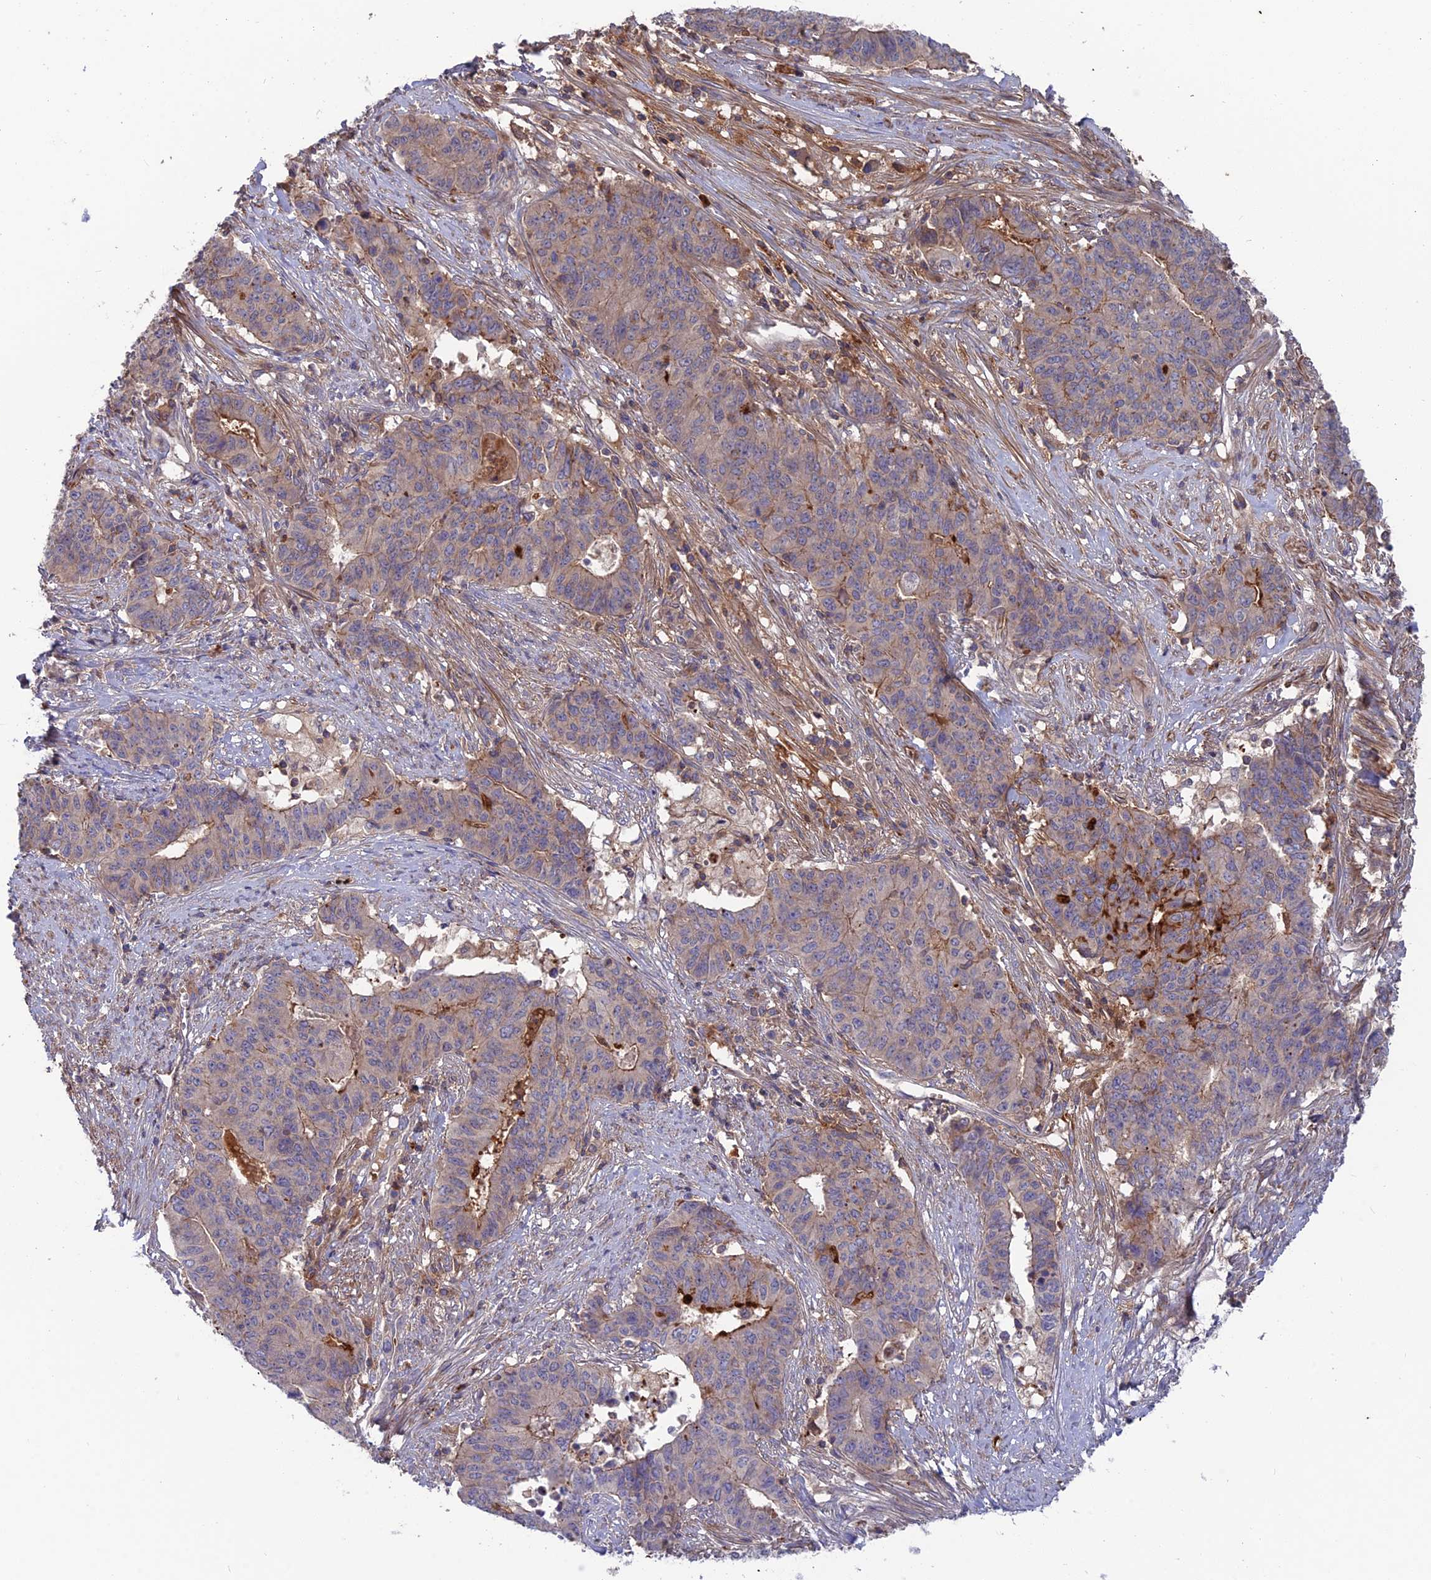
{"staining": {"intensity": "negative", "quantity": "none", "location": "none"}, "tissue": "endometrial cancer", "cell_type": "Tumor cells", "image_type": "cancer", "snomed": [{"axis": "morphology", "description": "Adenocarcinoma, NOS"}, {"axis": "topography", "description": "Endometrium"}], "caption": "This is a micrograph of immunohistochemistry staining of endometrial adenocarcinoma, which shows no positivity in tumor cells.", "gene": "CPNE7", "patient": {"sex": "female", "age": 59}}